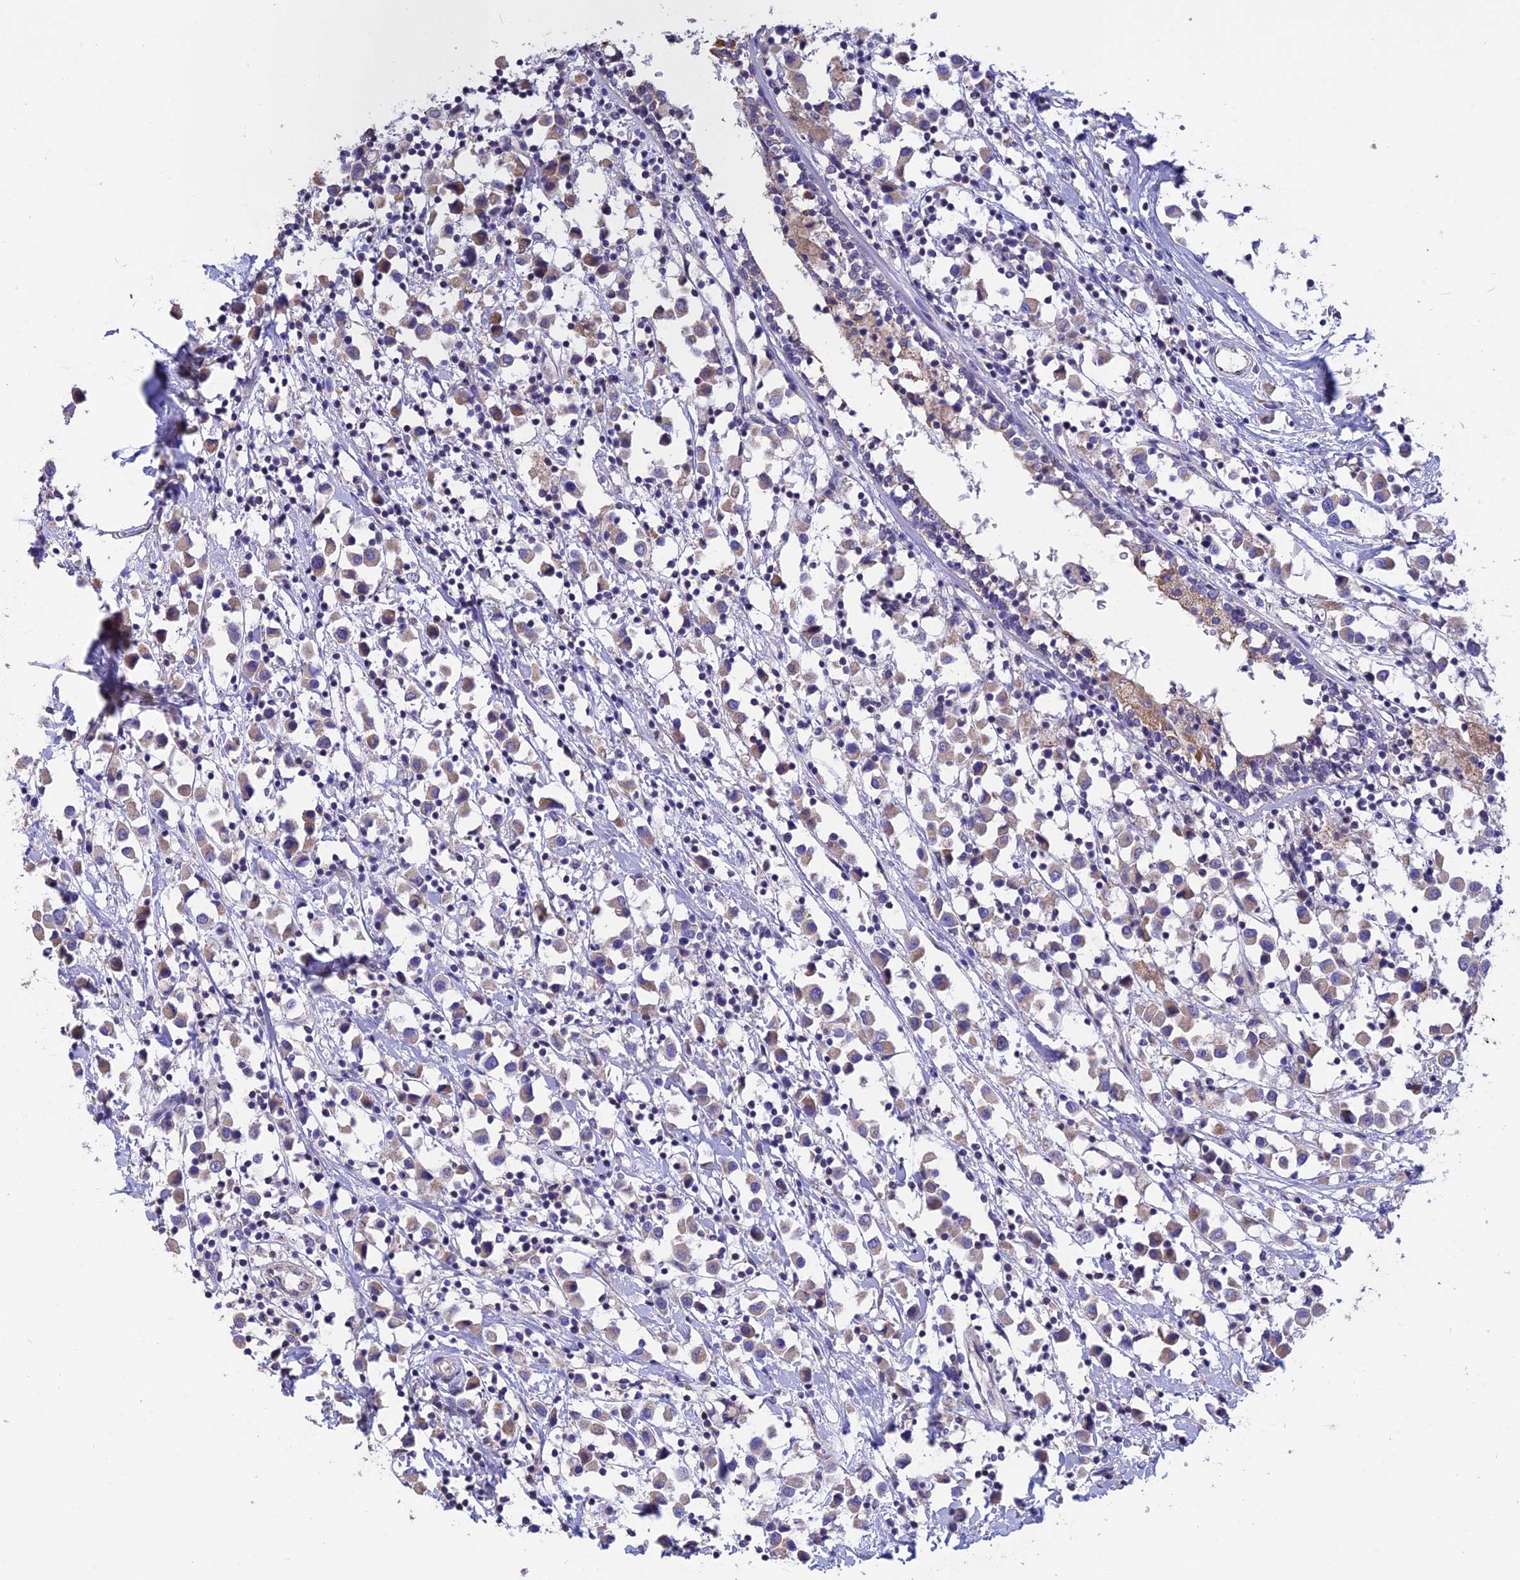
{"staining": {"intensity": "weak", "quantity": ">75%", "location": "cytoplasmic/membranous"}, "tissue": "breast cancer", "cell_type": "Tumor cells", "image_type": "cancer", "snomed": [{"axis": "morphology", "description": "Duct carcinoma"}, {"axis": "topography", "description": "Breast"}], "caption": "Weak cytoplasmic/membranous protein positivity is present in approximately >75% of tumor cells in intraductal carcinoma (breast). Ihc stains the protein of interest in brown and the nuclei are stained blue.", "gene": "CYP2U1", "patient": {"sex": "female", "age": 61}}